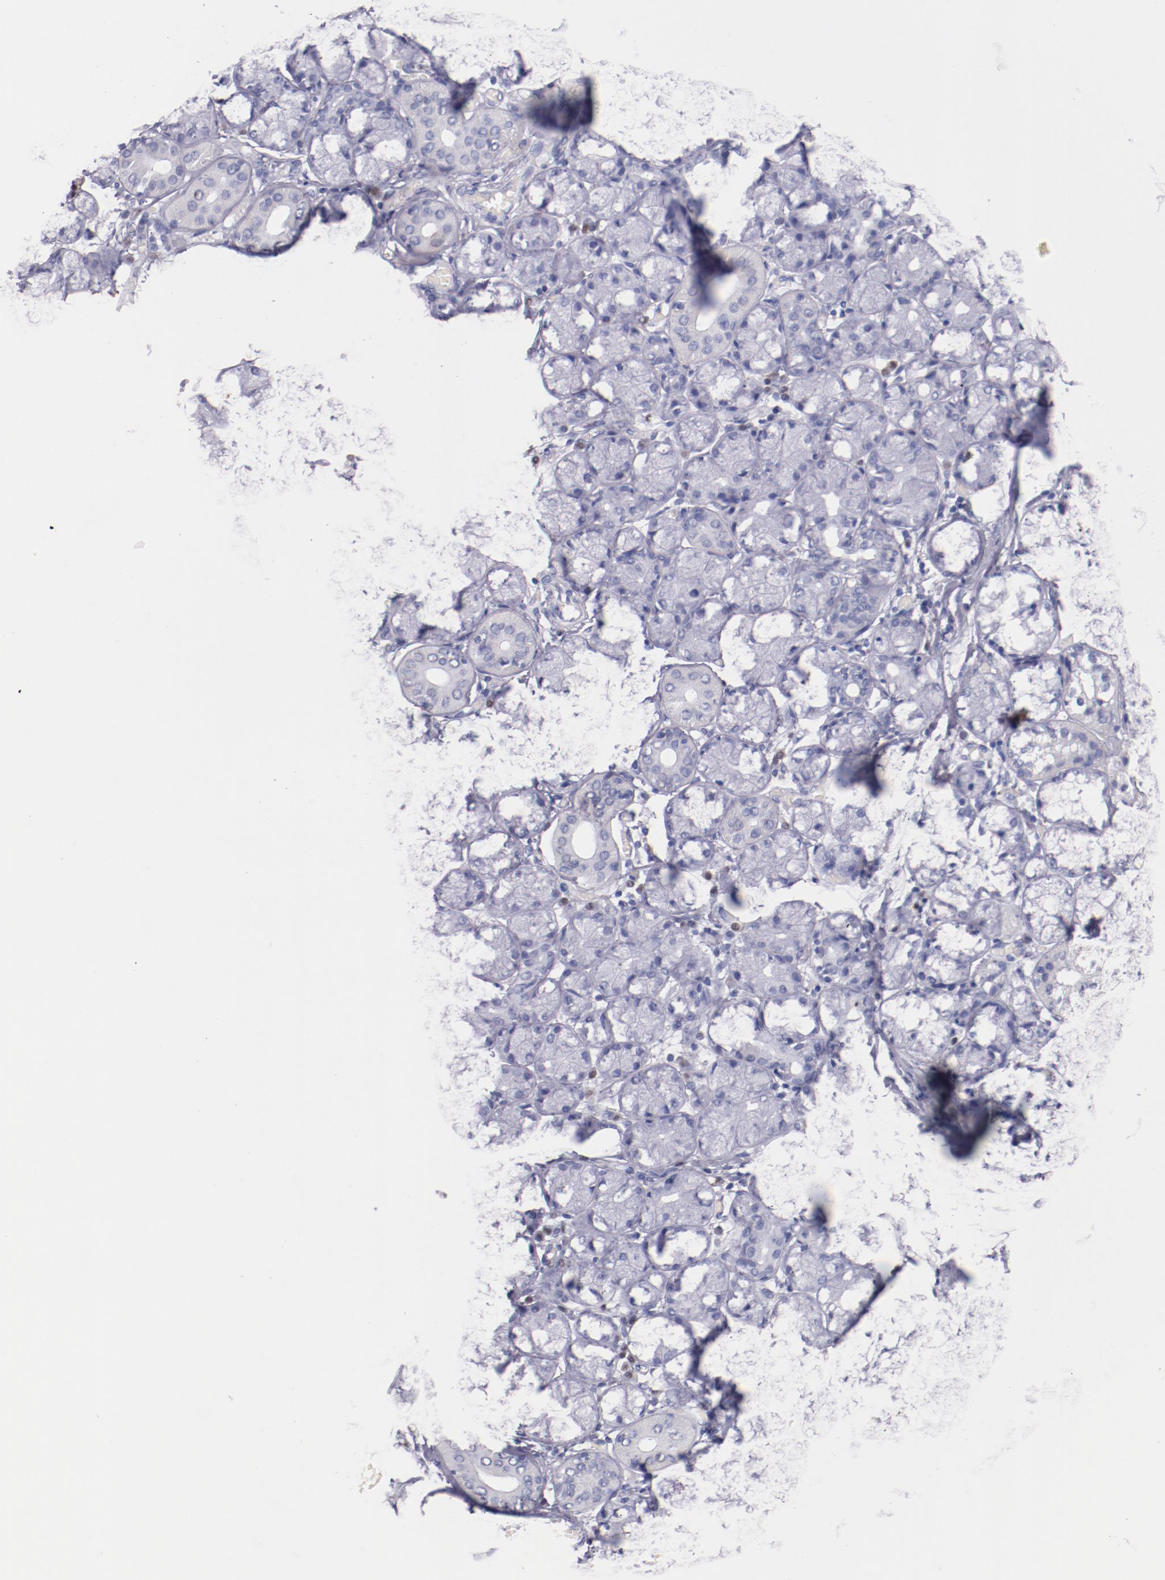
{"staining": {"intensity": "negative", "quantity": "none", "location": "none"}, "tissue": "salivary gland", "cell_type": "Glandular cells", "image_type": "normal", "snomed": [{"axis": "morphology", "description": "Normal tissue, NOS"}, {"axis": "topography", "description": "Salivary gland"}], "caption": "Histopathology image shows no protein positivity in glandular cells of unremarkable salivary gland.", "gene": "IRF4", "patient": {"sex": "female", "age": 24}}